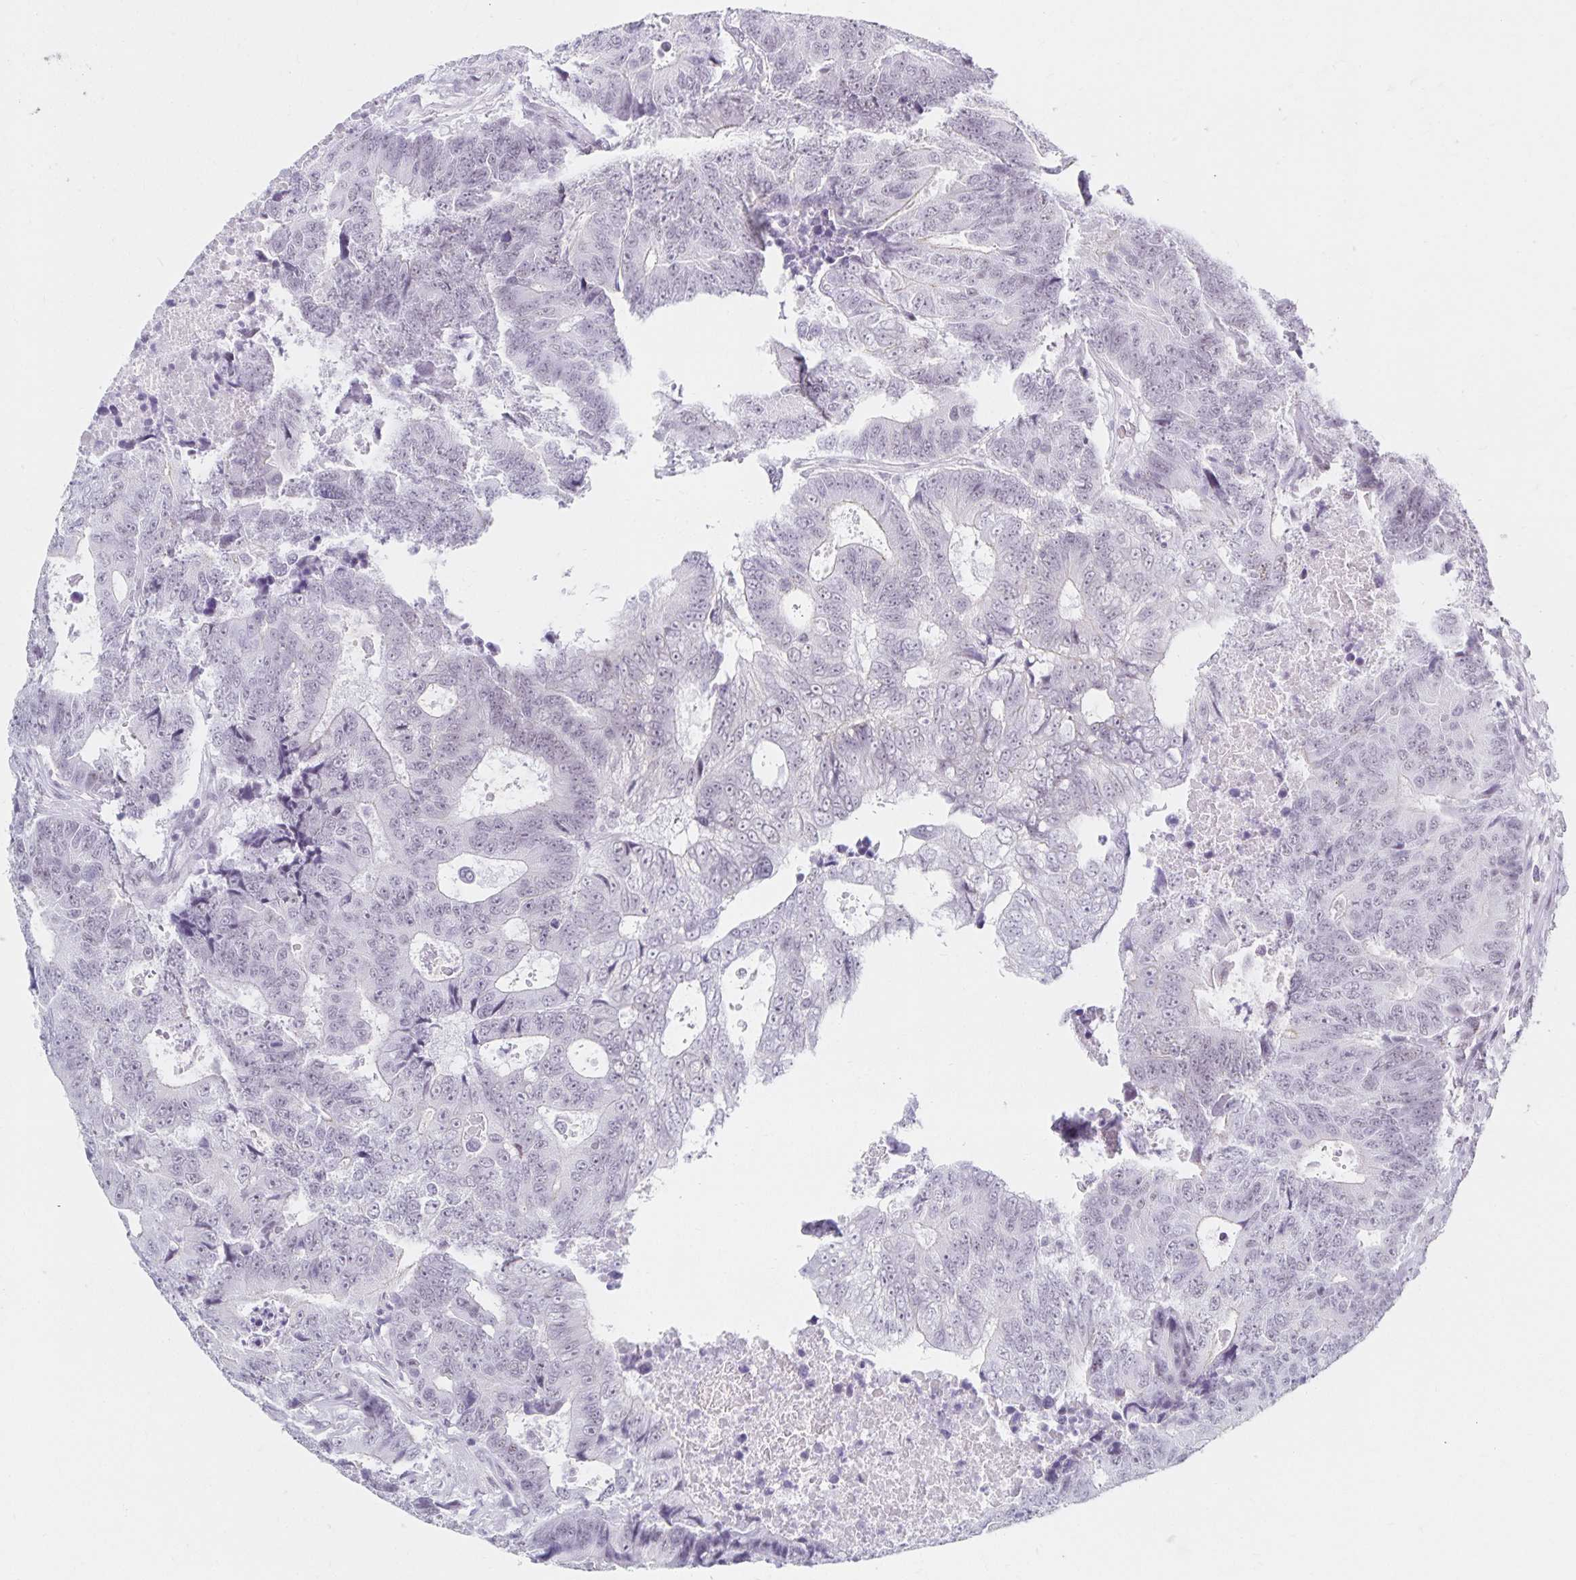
{"staining": {"intensity": "negative", "quantity": "none", "location": "none"}, "tissue": "colorectal cancer", "cell_type": "Tumor cells", "image_type": "cancer", "snomed": [{"axis": "morphology", "description": "Adenocarcinoma, NOS"}, {"axis": "topography", "description": "Colon"}], "caption": "Colorectal adenocarcinoma was stained to show a protein in brown. There is no significant expression in tumor cells.", "gene": "C20orf85", "patient": {"sex": "female", "age": 48}}